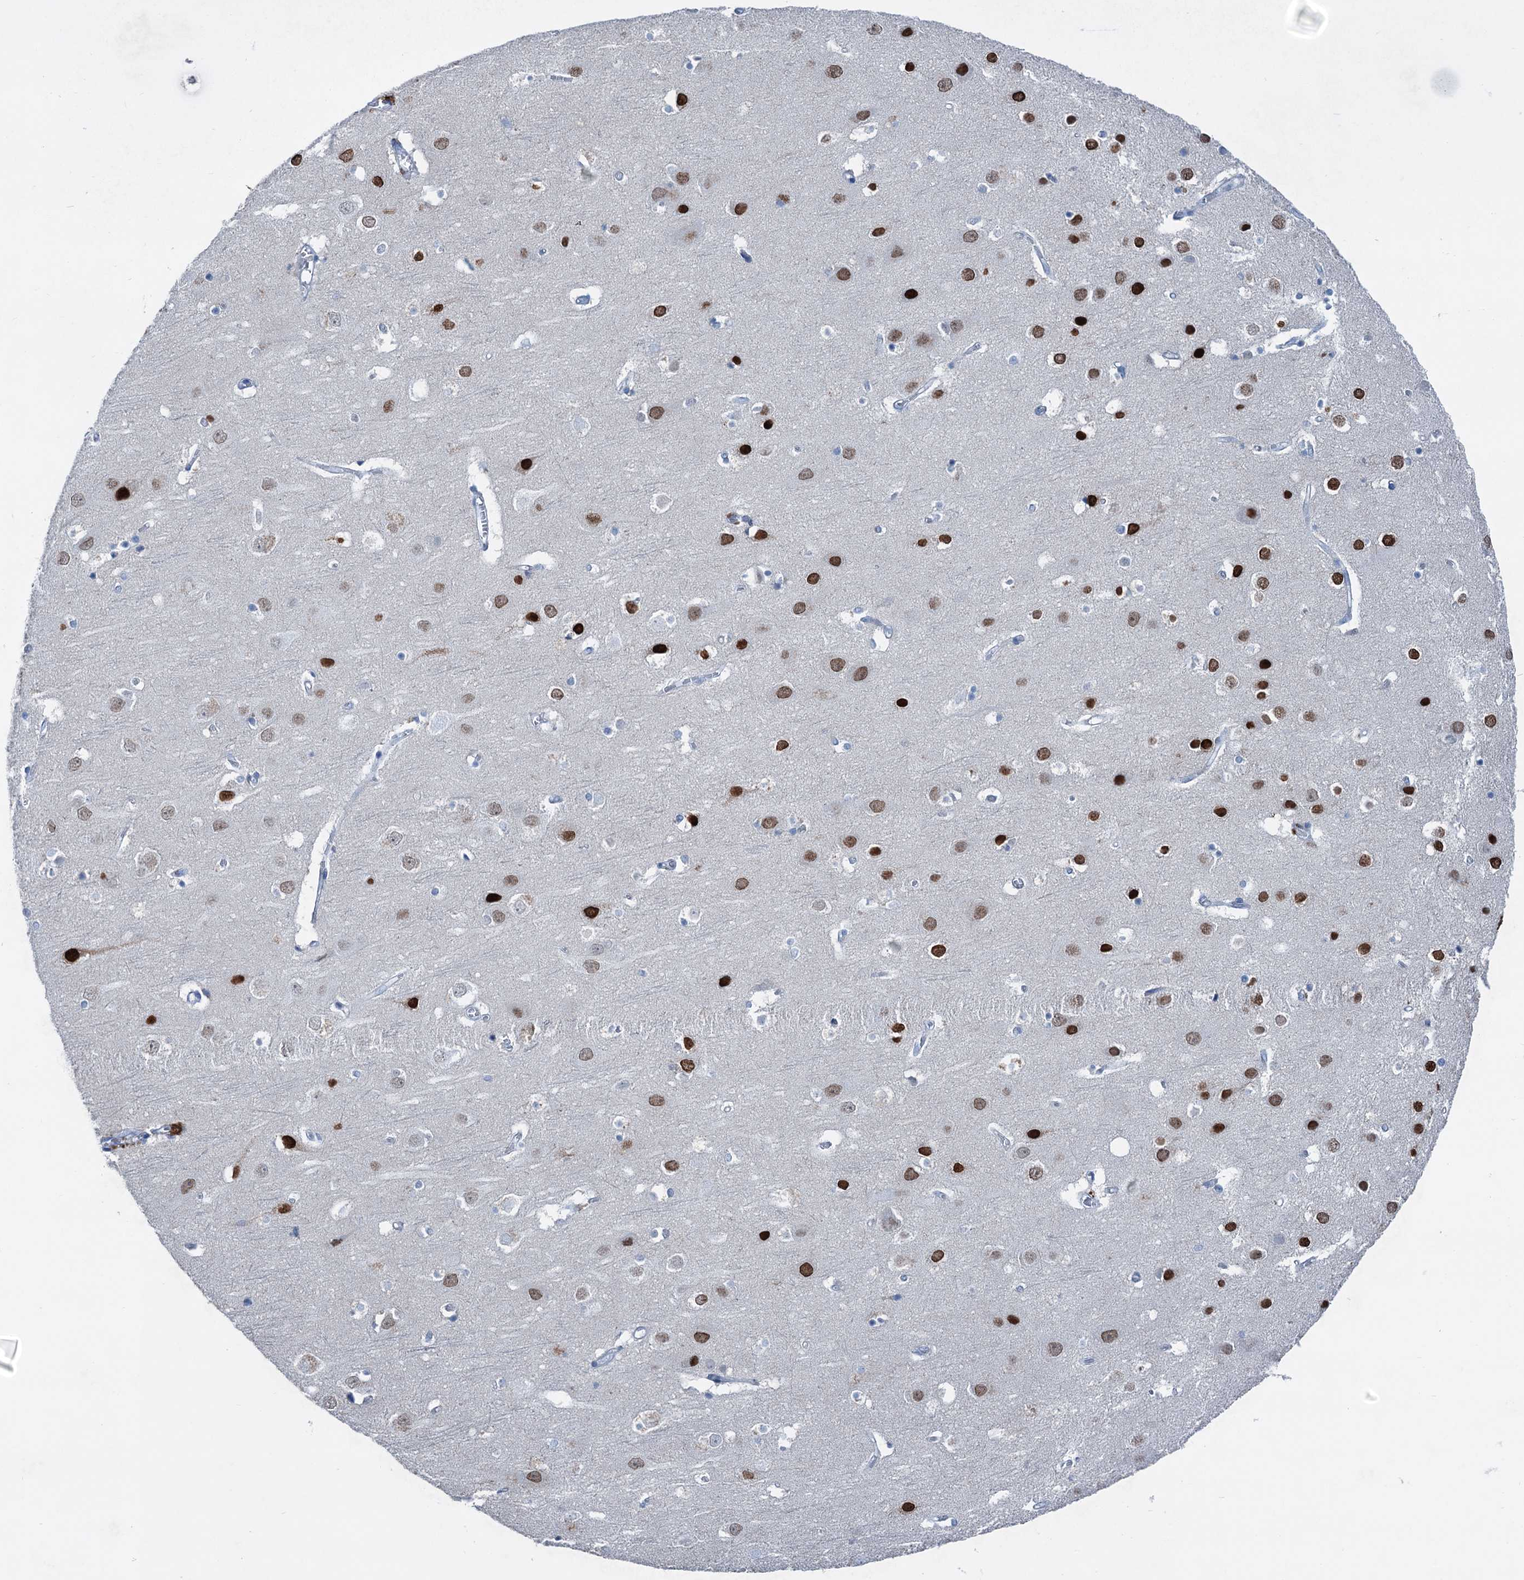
{"staining": {"intensity": "negative", "quantity": "none", "location": "none"}, "tissue": "cerebral cortex", "cell_type": "Endothelial cells", "image_type": "normal", "snomed": [{"axis": "morphology", "description": "Normal tissue, NOS"}, {"axis": "topography", "description": "Cerebral cortex"}], "caption": "Endothelial cells show no significant protein staining in normal cerebral cortex. The staining was performed using DAB to visualize the protein expression in brown, while the nuclei were stained in blue with hematoxylin (Magnification: 20x).", "gene": "ELP4", "patient": {"sex": "male", "age": 54}}